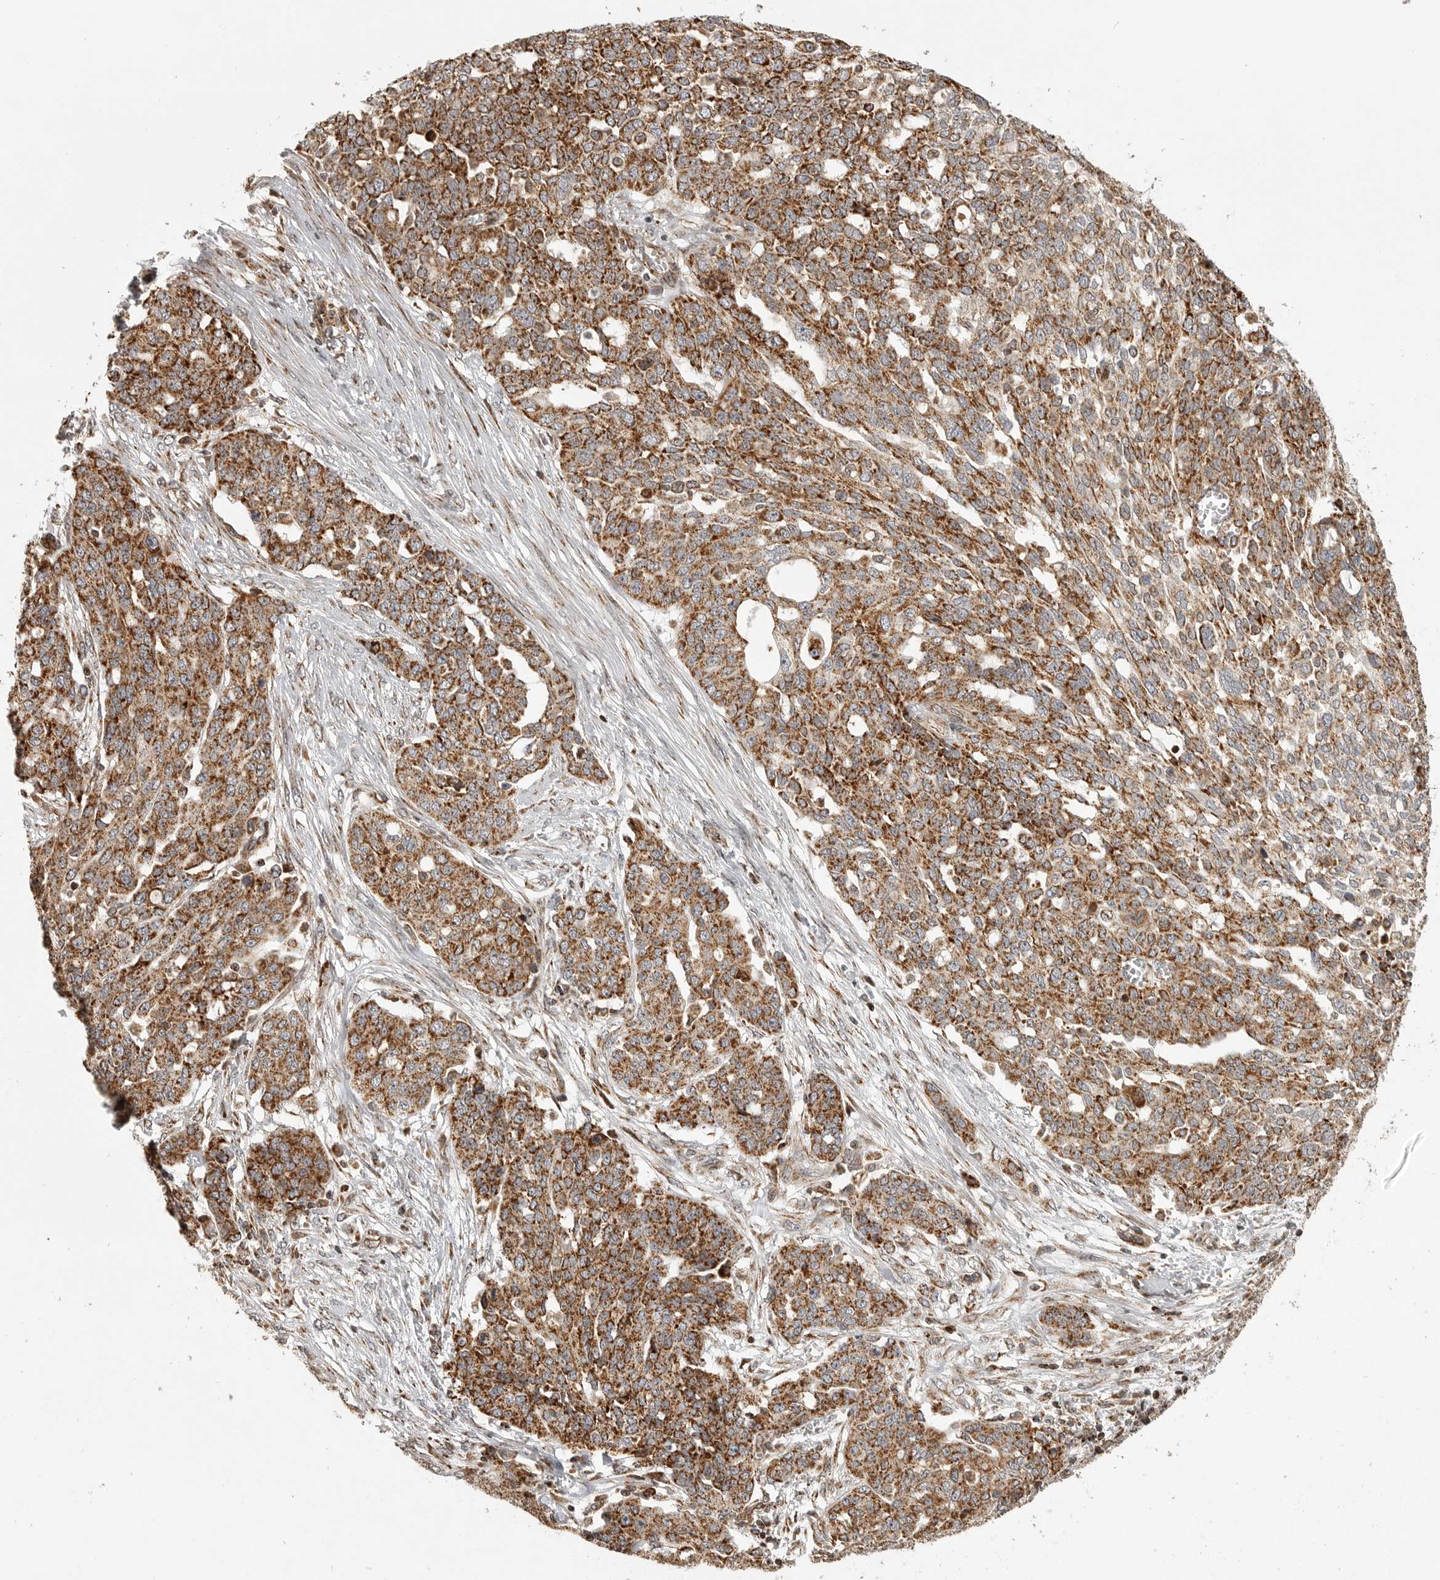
{"staining": {"intensity": "strong", "quantity": ">75%", "location": "cytoplasmic/membranous"}, "tissue": "ovarian cancer", "cell_type": "Tumor cells", "image_type": "cancer", "snomed": [{"axis": "morphology", "description": "Cystadenocarcinoma, serous, NOS"}, {"axis": "topography", "description": "Soft tissue"}, {"axis": "topography", "description": "Ovary"}], "caption": "Ovarian cancer was stained to show a protein in brown. There is high levels of strong cytoplasmic/membranous expression in approximately >75% of tumor cells. The protein of interest is shown in brown color, while the nuclei are stained blue.", "gene": "NARS2", "patient": {"sex": "female", "age": 57}}